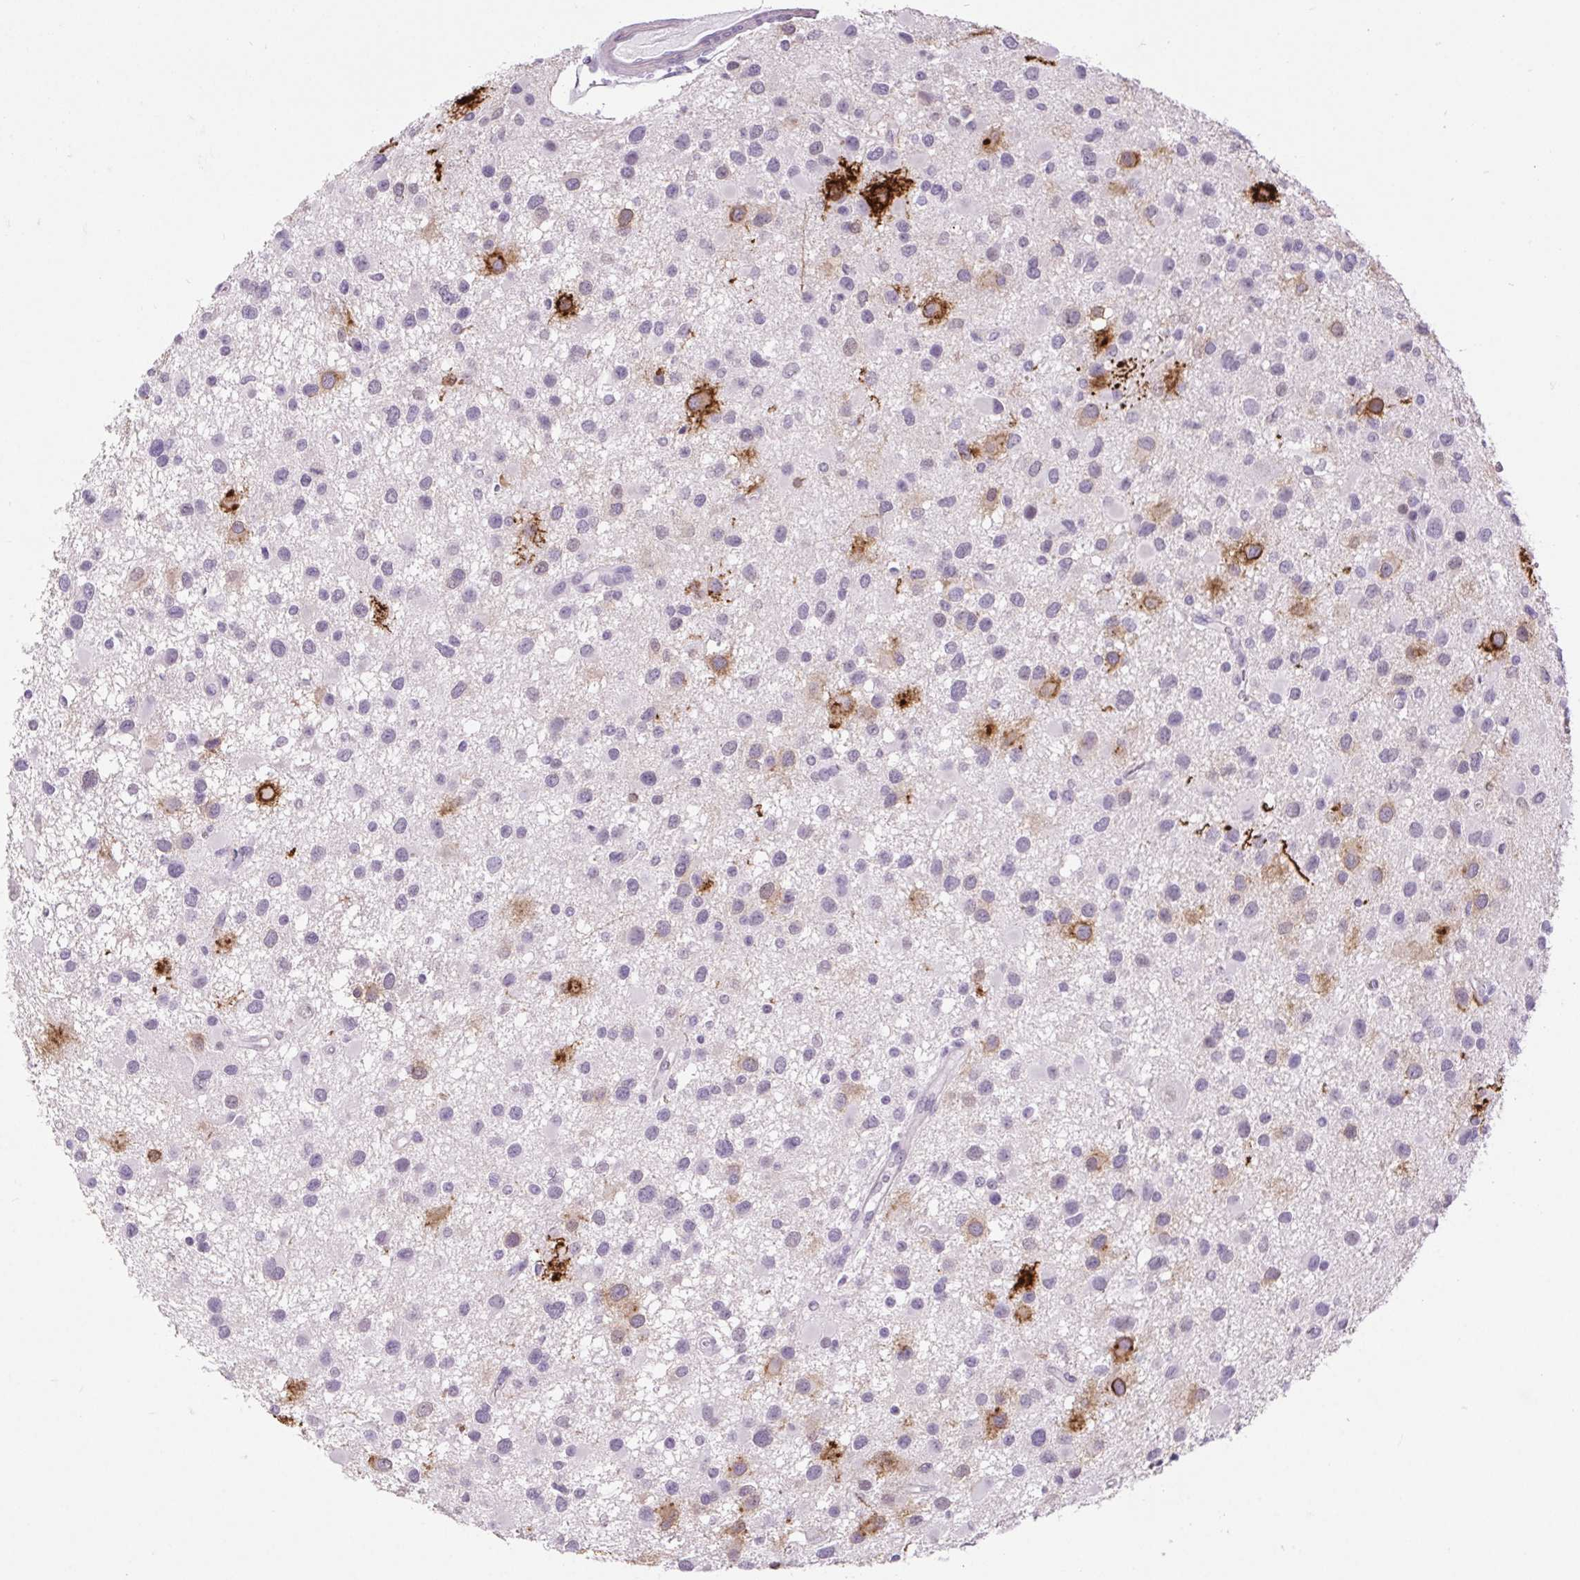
{"staining": {"intensity": "strong", "quantity": "<25%", "location": "cytoplasmic/membranous"}, "tissue": "glioma", "cell_type": "Tumor cells", "image_type": "cancer", "snomed": [{"axis": "morphology", "description": "Glioma, malignant, Low grade"}, {"axis": "topography", "description": "Brain"}], "caption": "Immunohistochemical staining of human glioma displays strong cytoplasmic/membranous protein expression in about <25% of tumor cells.", "gene": "BCAS1", "patient": {"sex": "female", "age": 32}}